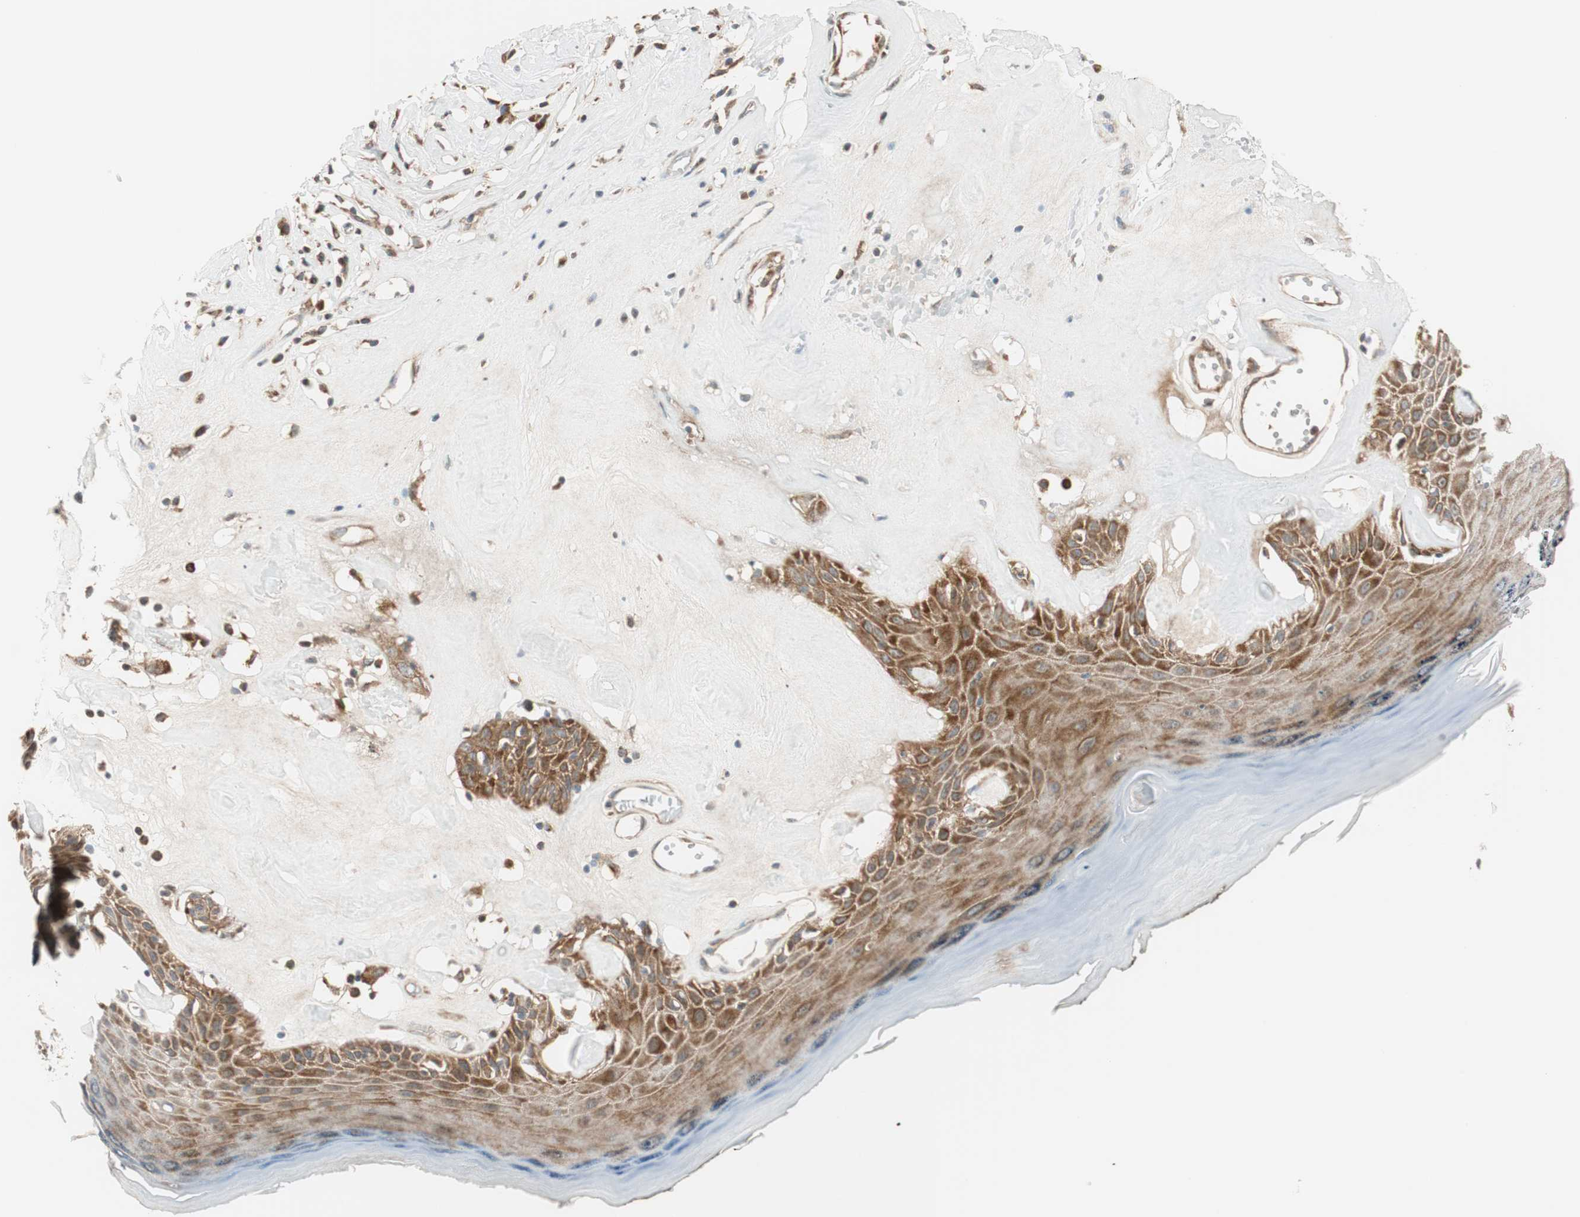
{"staining": {"intensity": "strong", "quantity": ">75%", "location": "cytoplasmic/membranous"}, "tissue": "skin", "cell_type": "Epidermal cells", "image_type": "normal", "snomed": [{"axis": "morphology", "description": "Normal tissue, NOS"}, {"axis": "morphology", "description": "Inflammation, NOS"}, {"axis": "topography", "description": "Vulva"}], "caption": "The image demonstrates immunohistochemical staining of unremarkable skin. There is strong cytoplasmic/membranous positivity is appreciated in approximately >75% of epidermal cells.", "gene": "ABI1", "patient": {"sex": "female", "age": 84}}